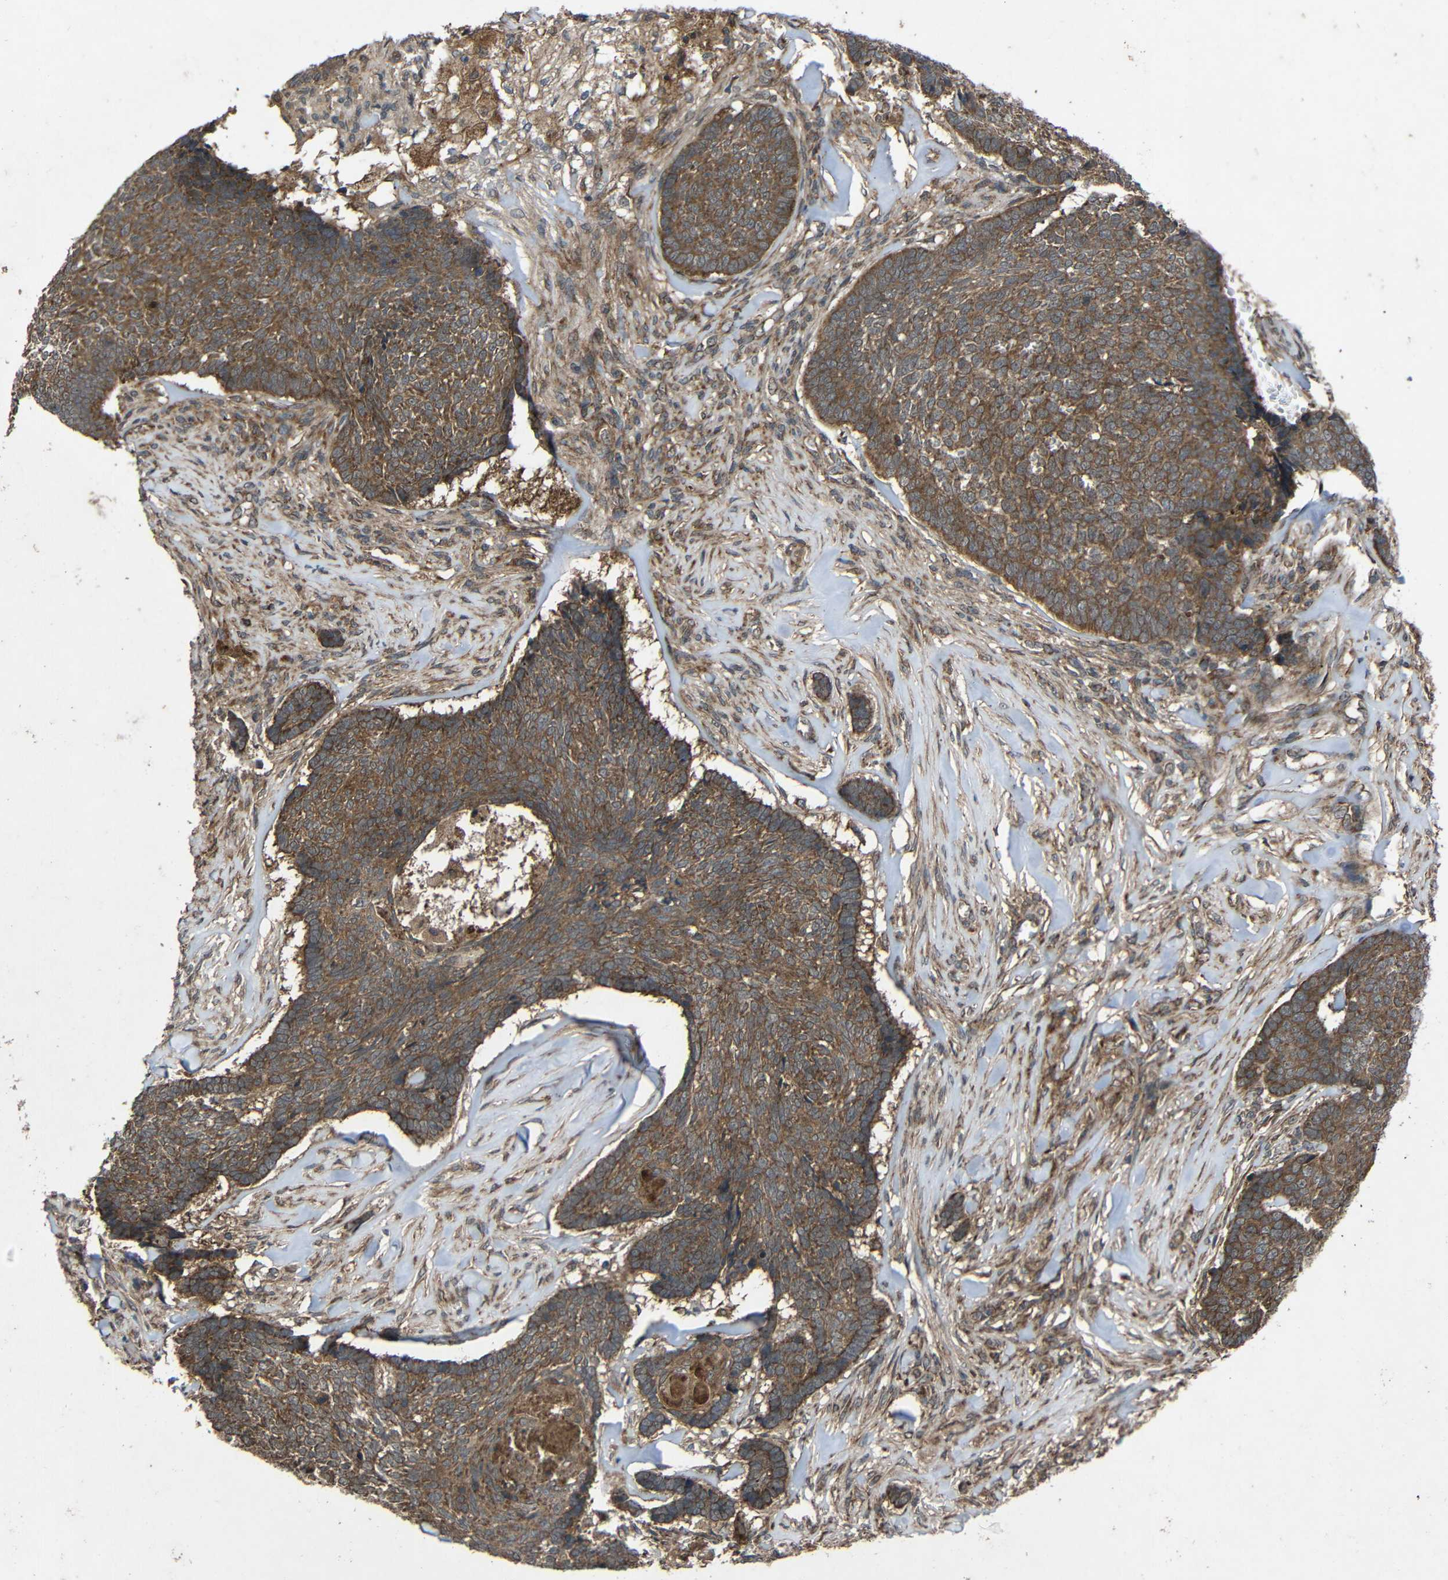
{"staining": {"intensity": "moderate", "quantity": ">75%", "location": "cytoplasmic/membranous"}, "tissue": "skin cancer", "cell_type": "Tumor cells", "image_type": "cancer", "snomed": [{"axis": "morphology", "description": "Basal cell carcinoma"}, {"axis": "topography", "description": "Skin"}], "caption": "Immunohistochemistry (IHC) micrograph of human skin cancer (basal cell carcinoma) stained for a protein (brown), which reveals medium levels of moderate cytoplasmic/membranous positivity in about >75% of tumor cells.", "gene": "C1GALT1", "patient": {"sex": "male", "age": 84}}